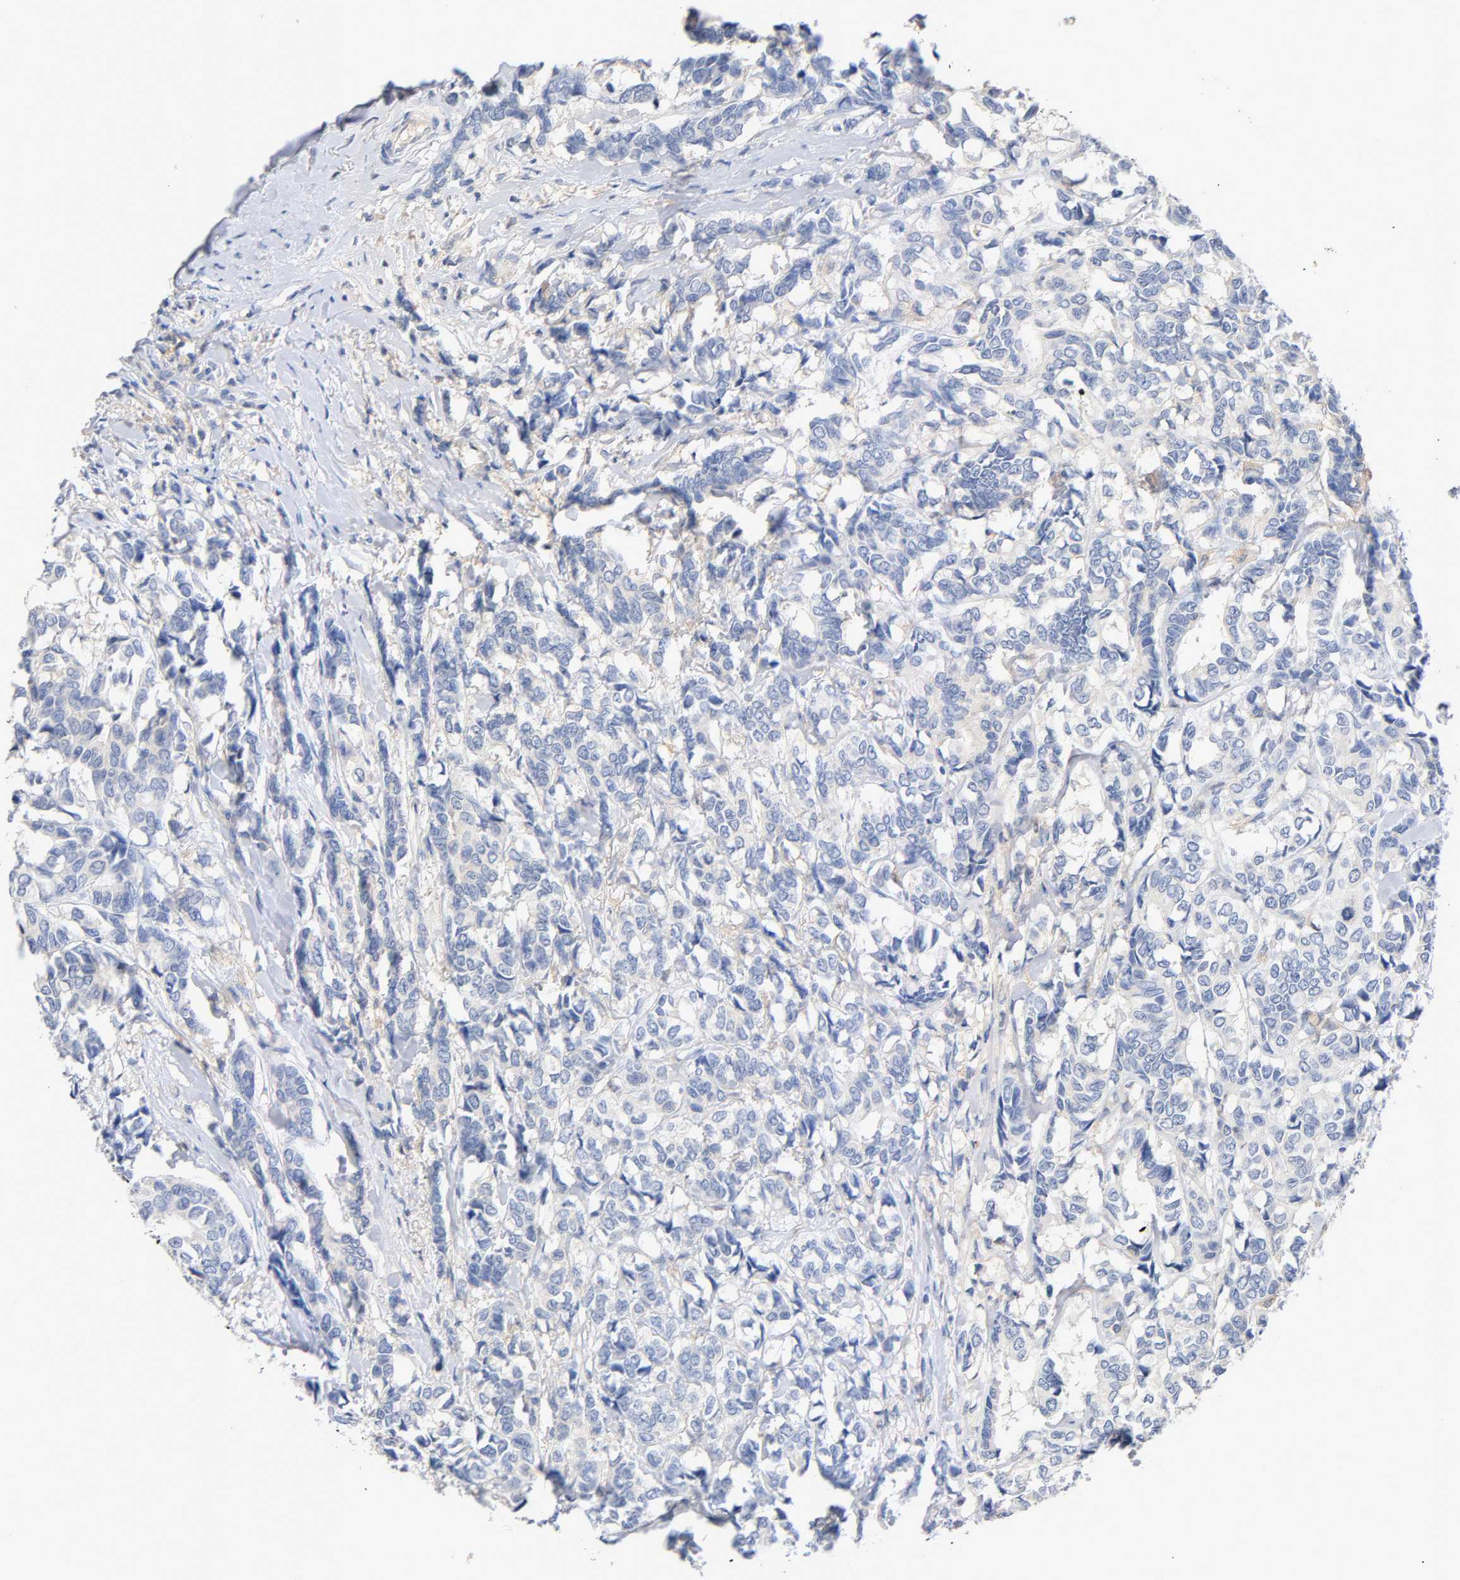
{"staining": {"intensity": "negative", "quantity": "none", "location": "none"}, "tissue": "breast cancer", "cell_type": "Tumor cells", "image_type": "cancer", "snomed": [{"axis": "morphology", "description": "Duct carcinoma"}, {"axis": "topography", "description": "Breast"}], "caption": "A histopathology image of breast infiltrating ductal carcinoma stained for a protein reveals no brown staining in tumor cells.", "gene": "MALT1", "patient": {"sex": "female", "age": 87}}